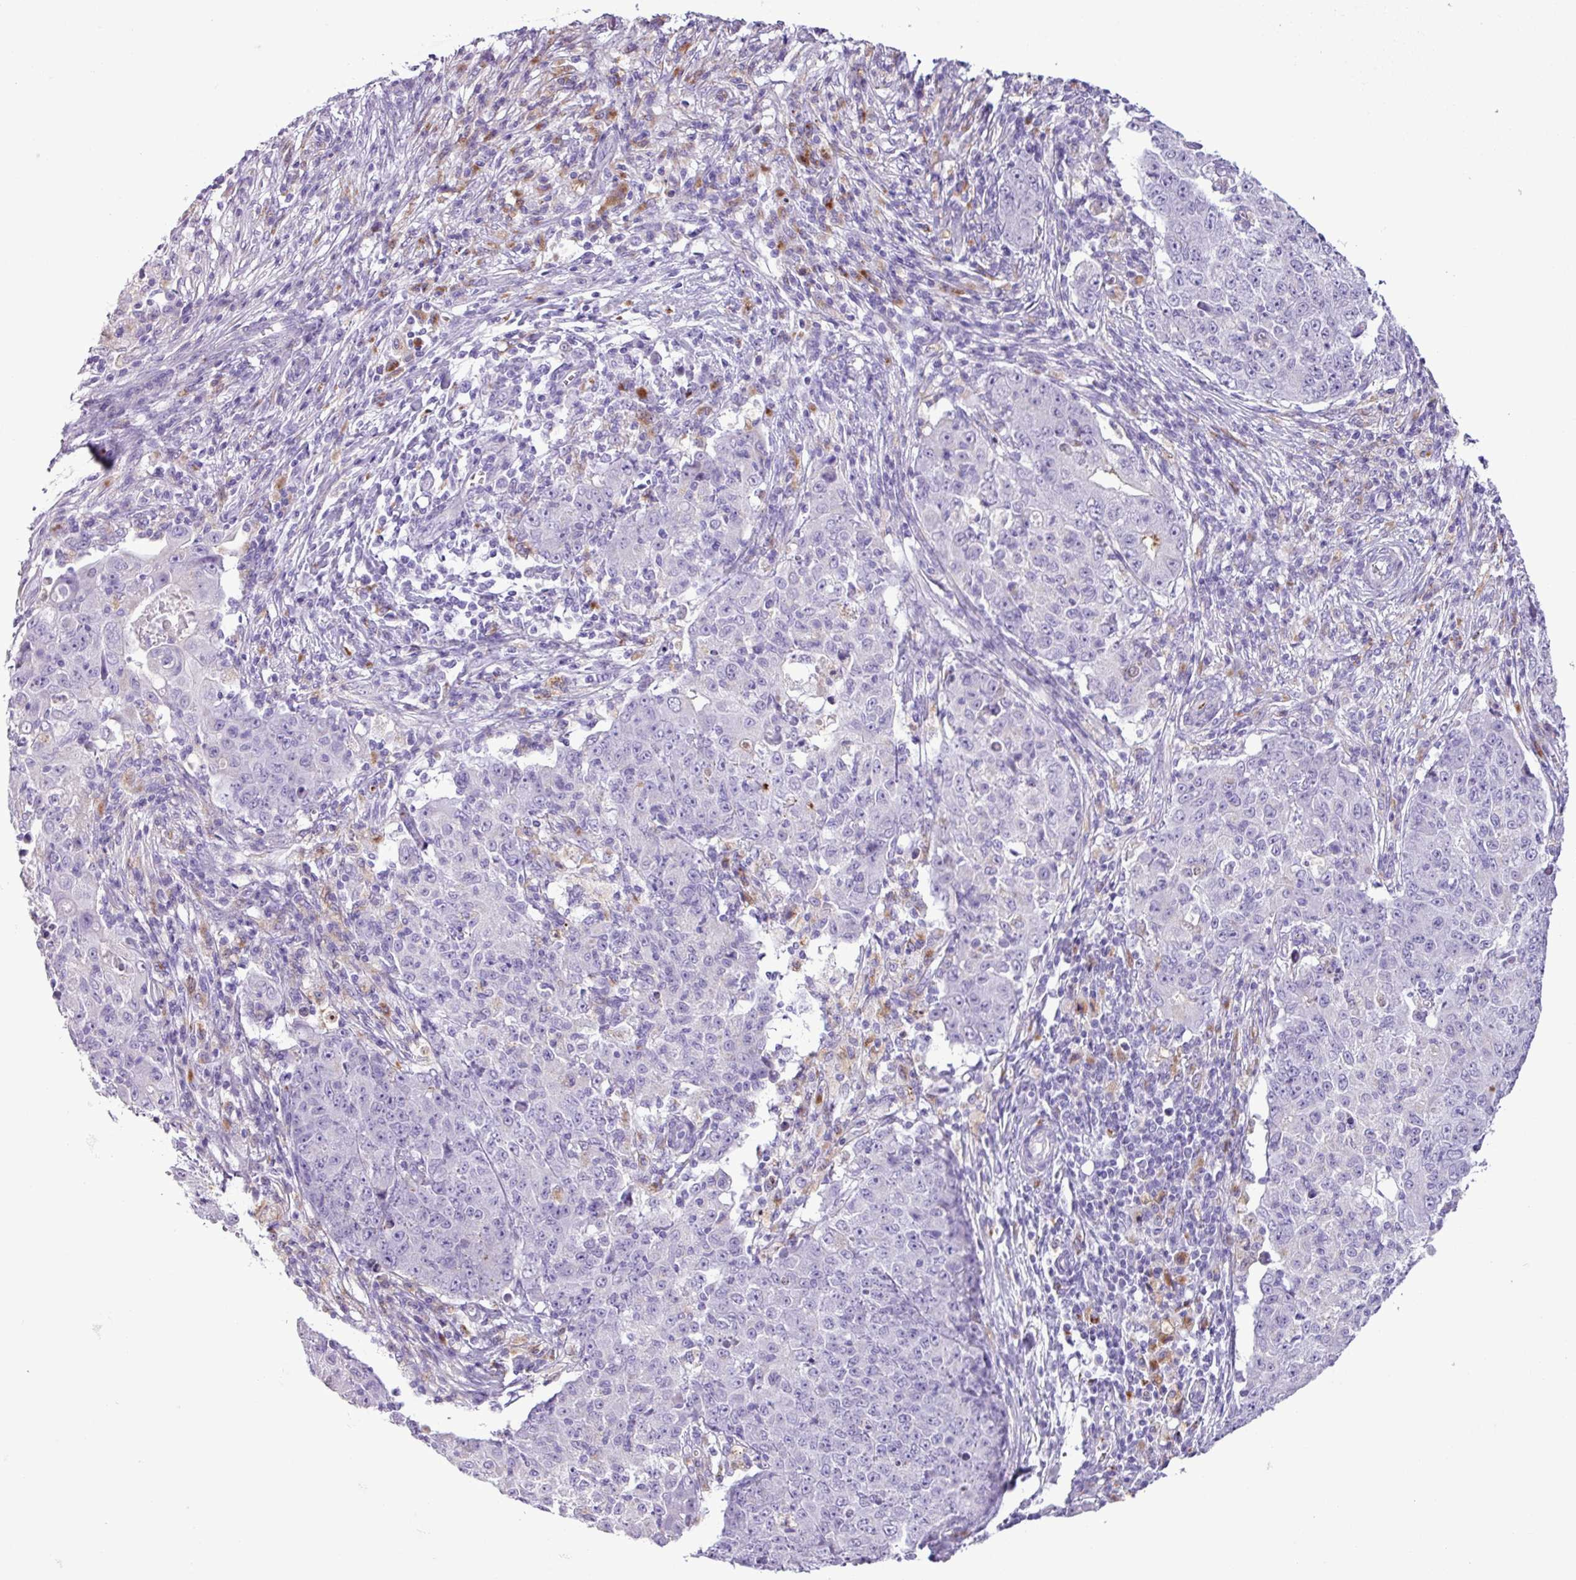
{"staining": {"intensity": "negative", "quantity": "none", "location": "none"}, "tissue": "ovarian cancer", "cell_type": "Tumor cells", "image_type": "cancer", "snomed": [{"axis": "morphology", "description": "Carcinoma, endometroid"}, {"axis": "topography", "description": "Ovary"}], "caption": "Tumor cells are negative for brown protein staining in ovarian endometroid carcinoma.", "gene": "TMEM200C", "patient": {"sex": "female", "age": 42}}